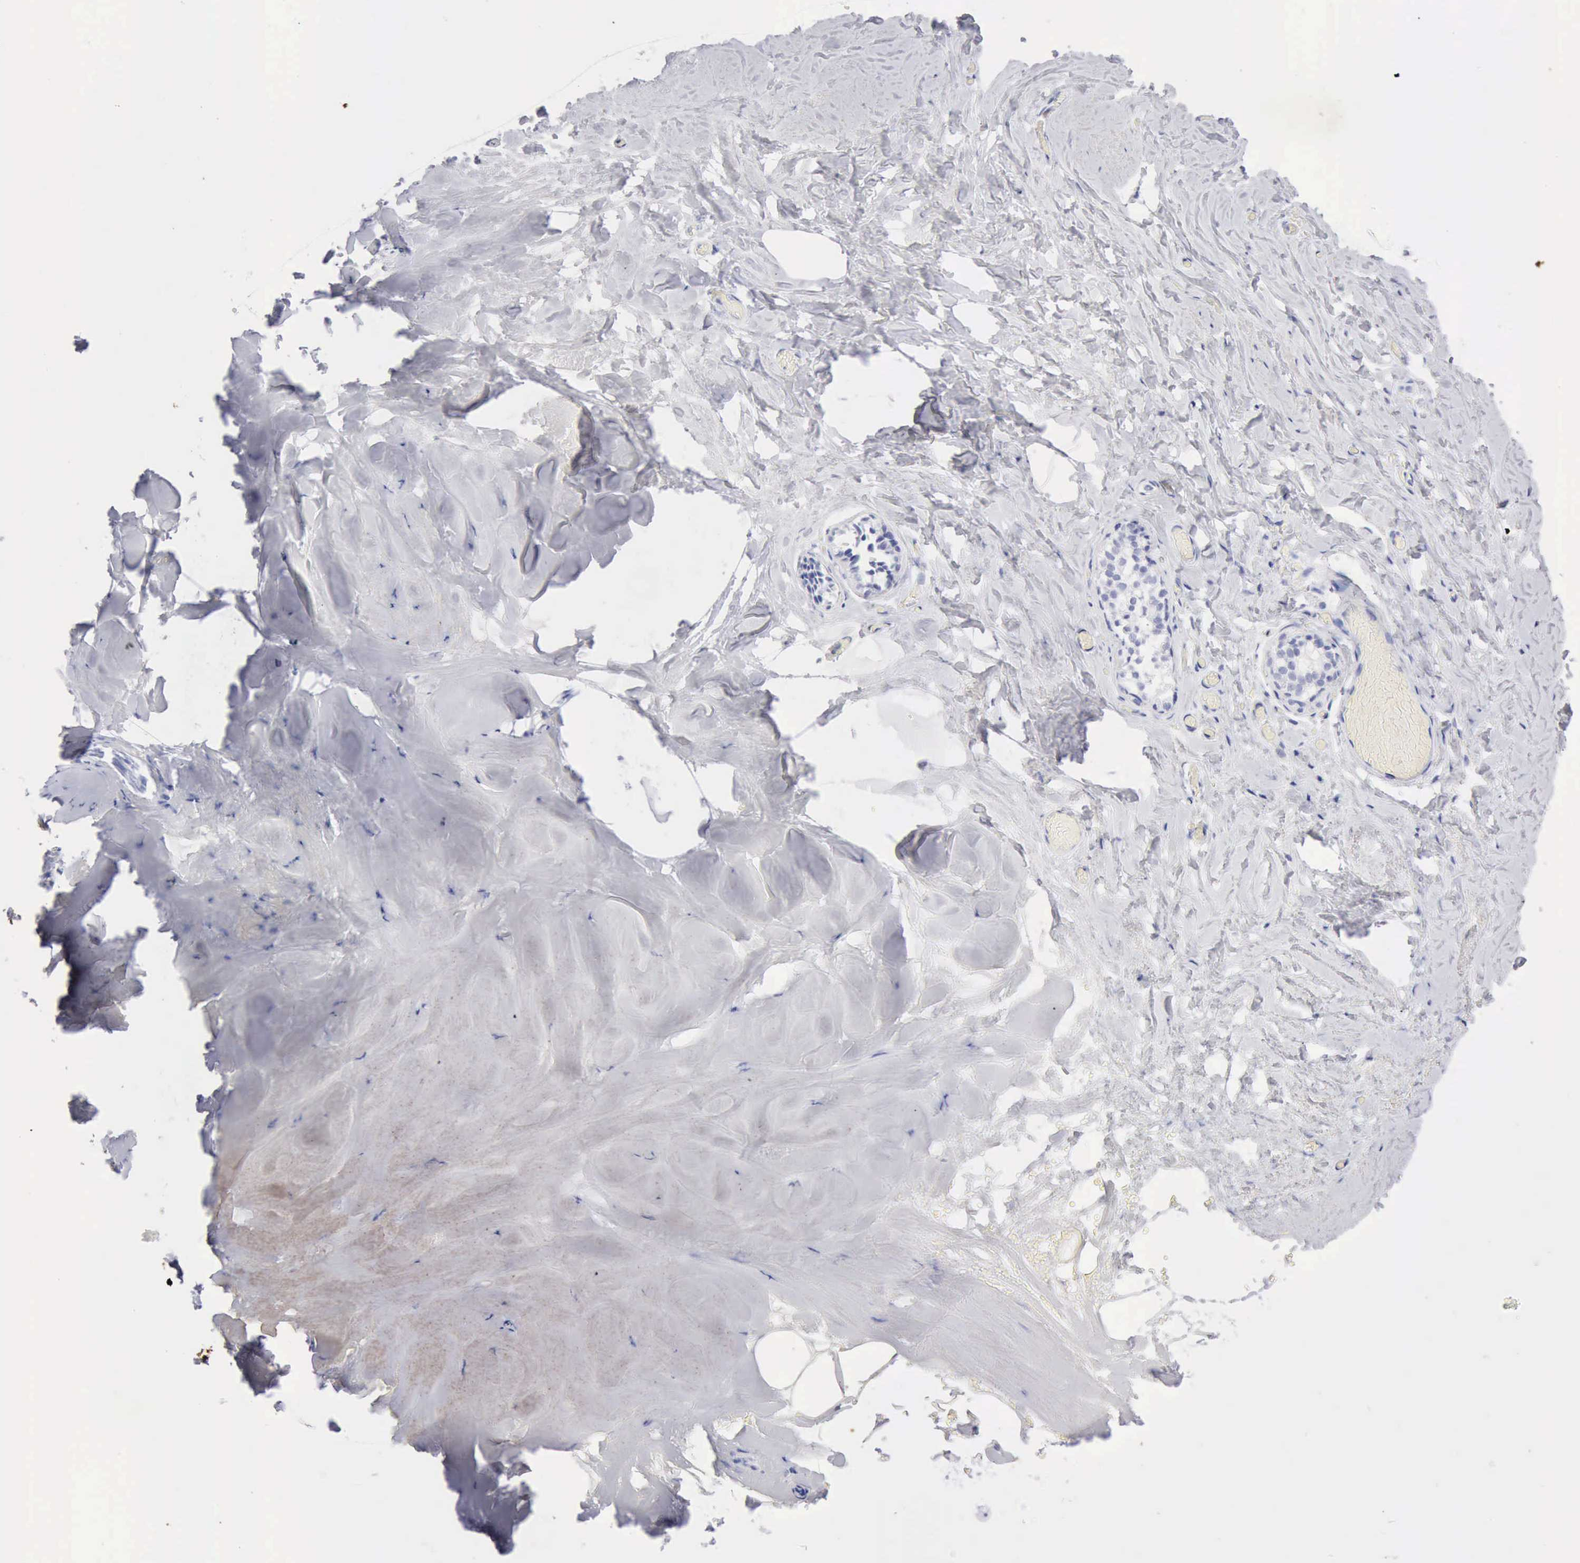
{"staining": {"intensity": "negative", "quantity": "none", "location": "none"}, "tissue": "breast", "cell_type": "Adipocytes", "image_type": "normal", "snomed": [{"axis": "morphology", "description": "Normal tissue, NOS"}, {"axis": "topography", "description": "Breast"}], "caption": "Immunohistochemical staining of unremarkable breast displays no significant expression in adipocytes. The staining is performed using DAB (3,3'-diaminobenzidine) brown chromogen with nuclei counter-stained in using hematoxylin.", "gene": "KRT10", "patient": {"sex": "female", "age": 75}}